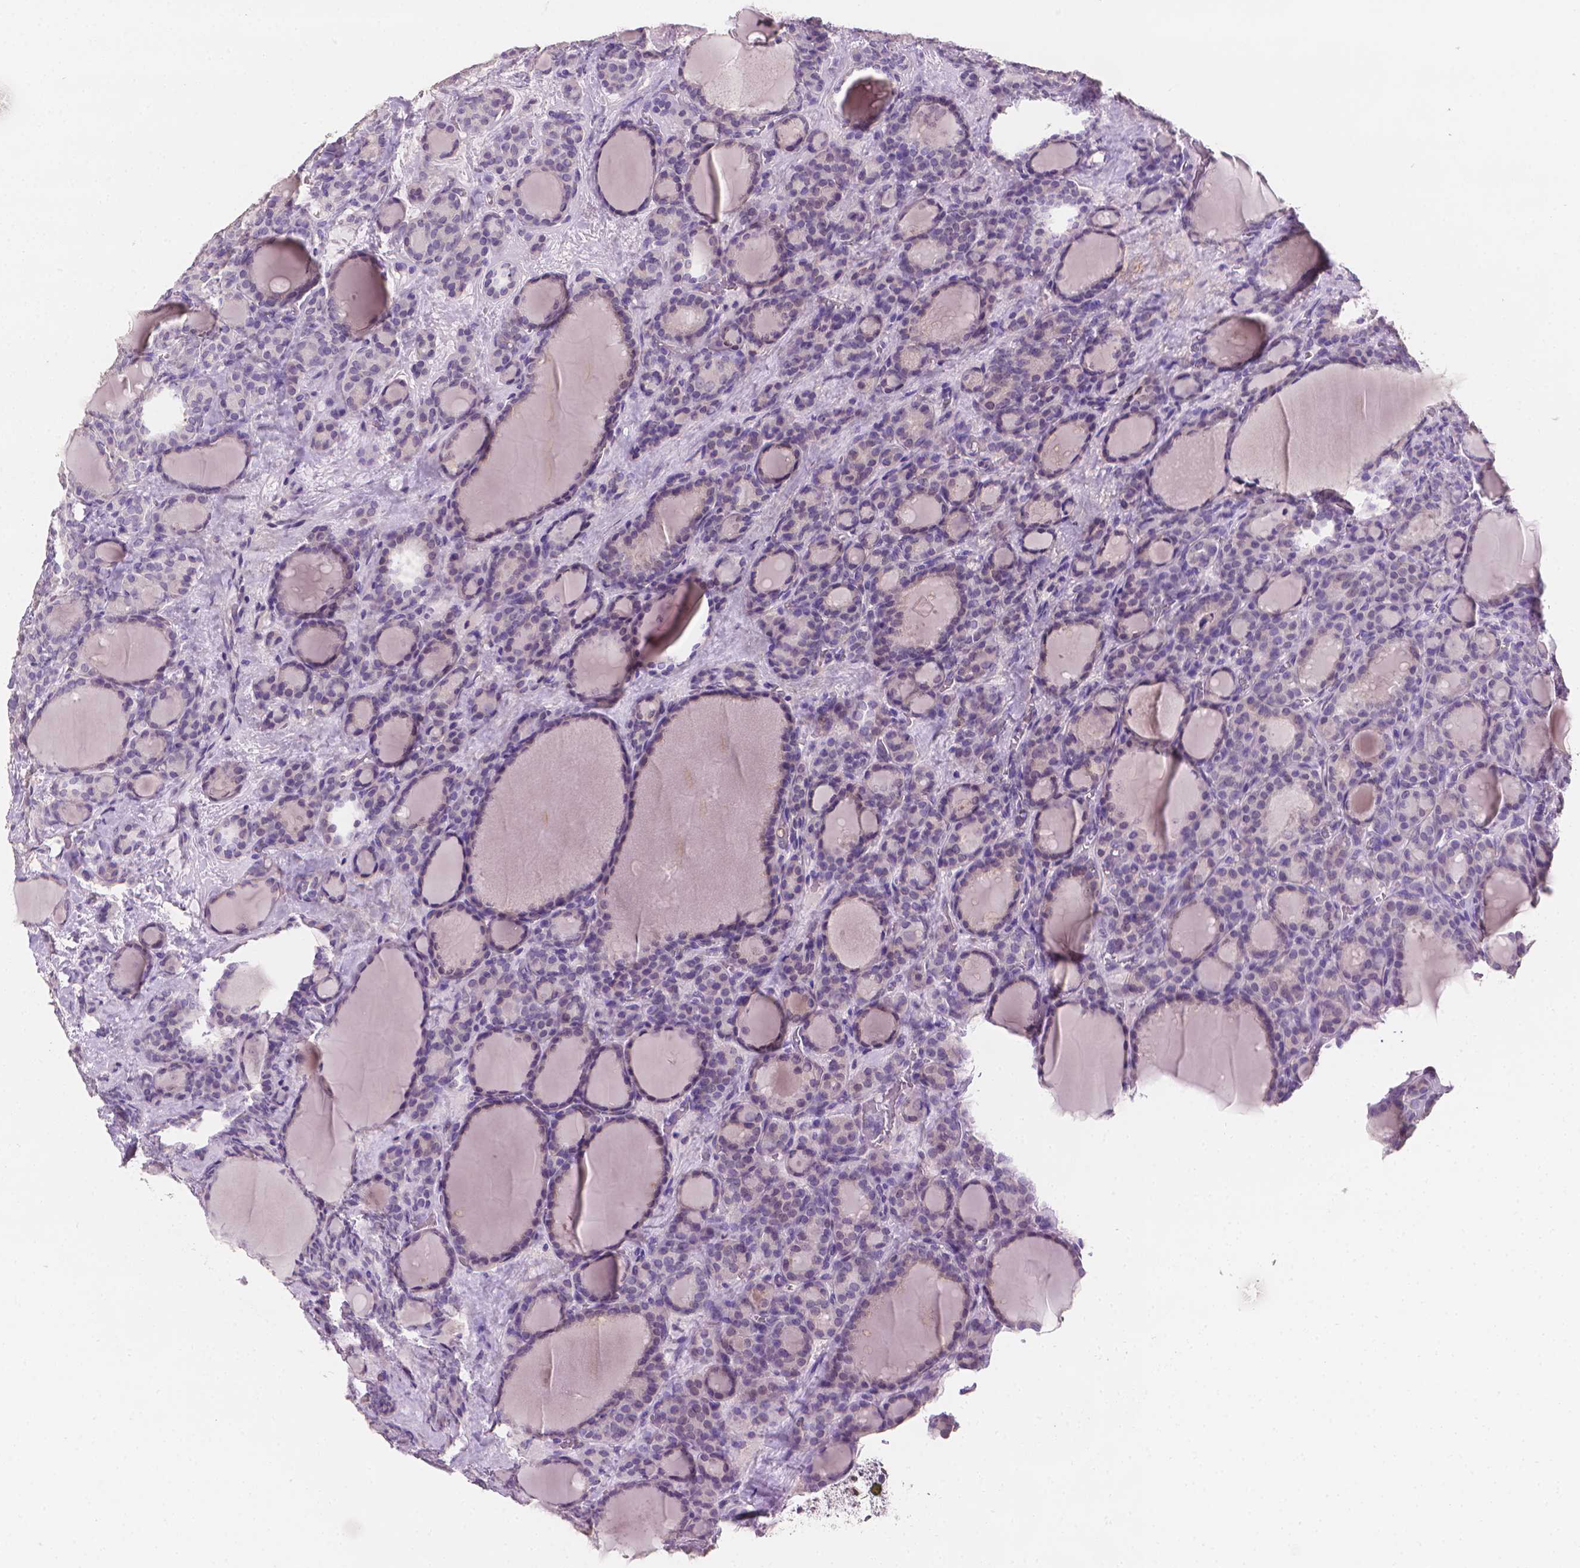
{"staining": {"intensity": "negative", "quantity": "none", "location": "none"}, "tissue": "thyroid cancer", "cell_type": "Tumor cells", "image_type": "cancer", "snomed": [{"axis": "morphology", "description": "Normal tissue, NOS"}, {"axis": "morphology", "description": "Follicular adenoma carcinoma, NOS"}, {"axis": "topography", "description": "Thyroid gland"}], "caption": "This is an immunohistochemistry (IHC) micrograph of human thyroid cancer (follicular adenoma carcinoma). There is no staining in tumor cells.", "gene": "FASN", "patient": {"sex": "female", "age": 31}}